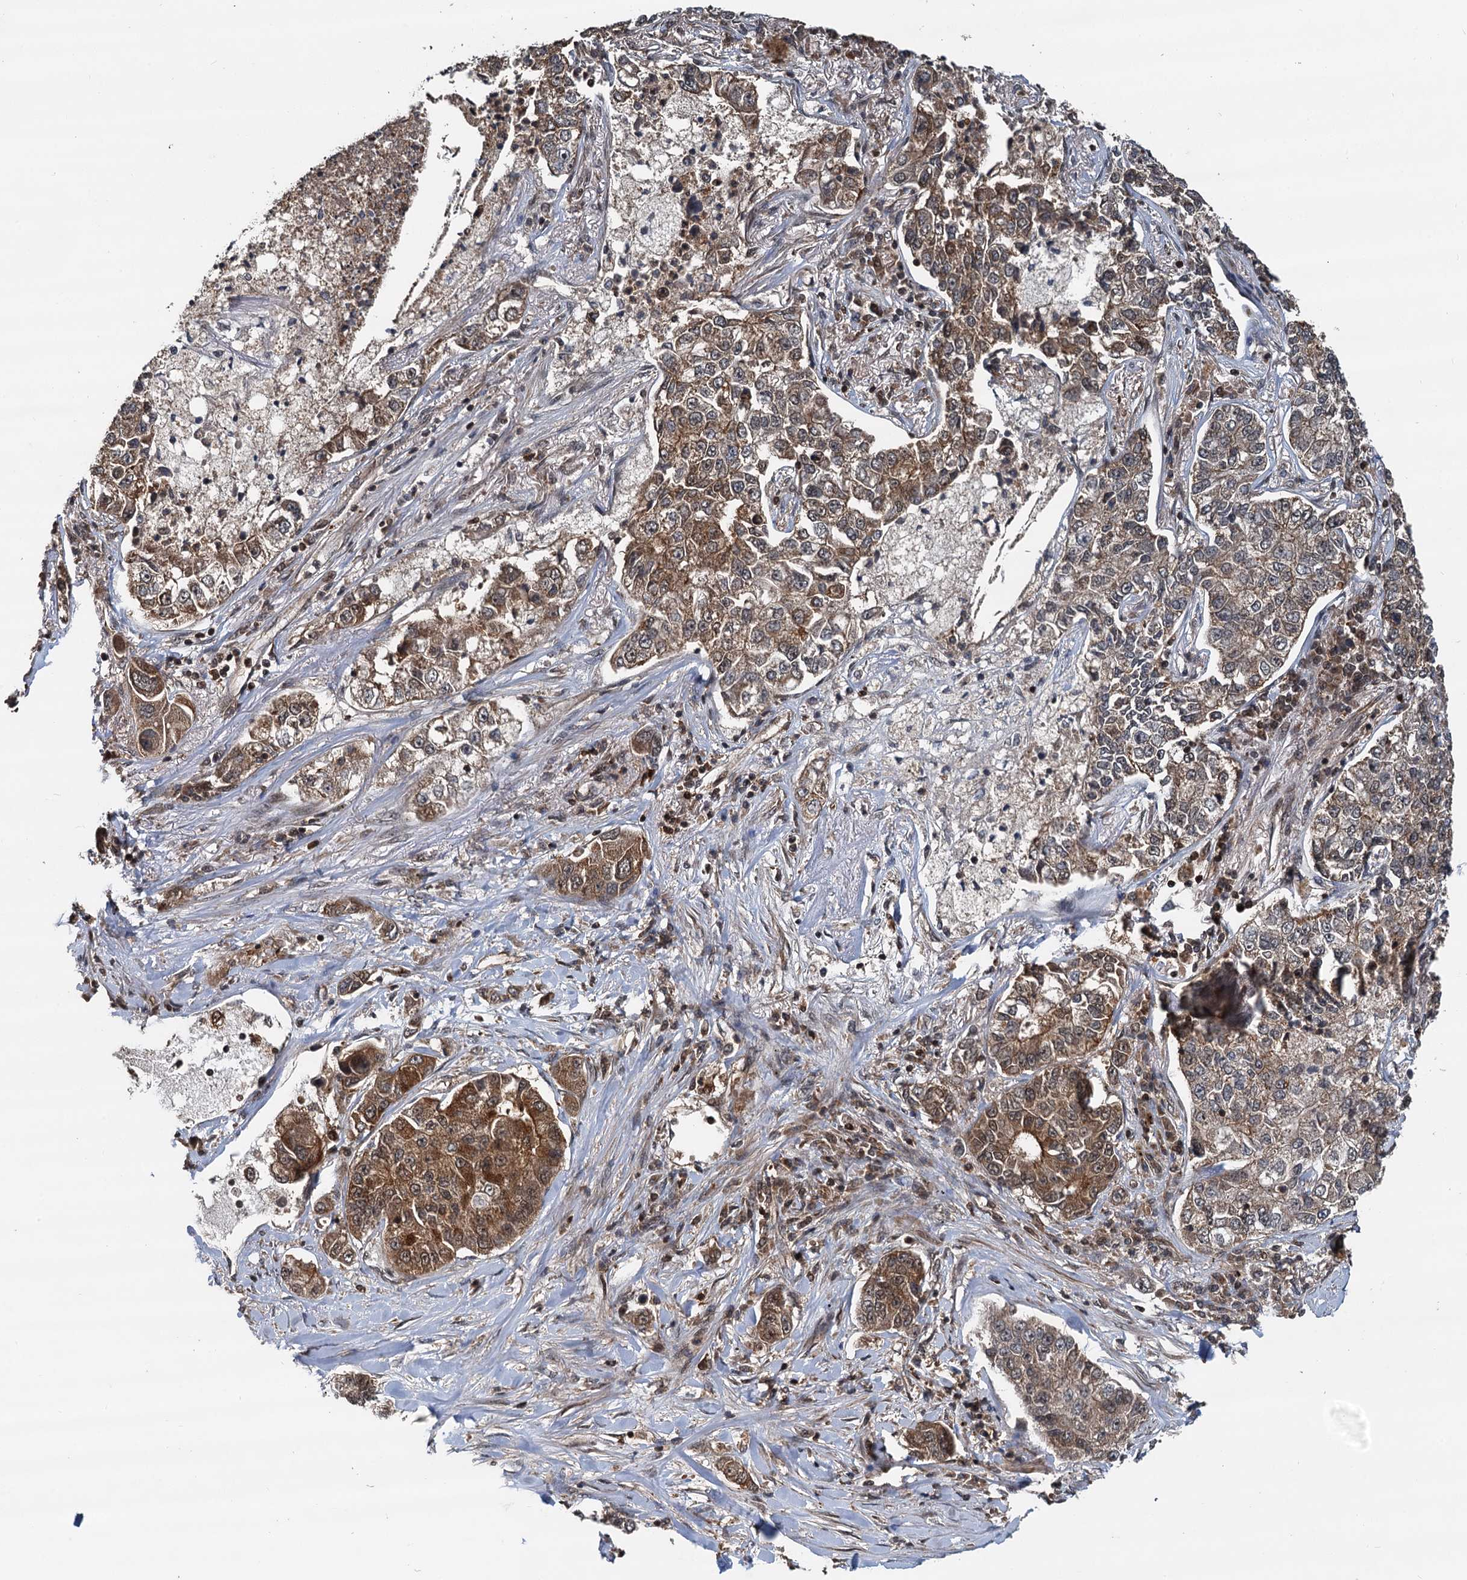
{"staining": {"intensity": "moderate", "quantity": ">75%", "location": "cytoplasmic/membranous"}, "tissue": "lung cancer", "cell_type": "Tumor cells", "image_type": "cancer", "snomed": [{"axis": "morphology", "description": "Adenocarcinoma, NOS"}, {"axis": "topography", "description": "Lung"}], "caption": "High-power microscopy captured an immunohistochemistry (IHC) photomicrograph of adenocarcinoma (lung), revealing moderate cytoplasmic/membranous positivity in approximately >75% of tumor cells. (Stains: DAB in brown, nuclei in blue, Microscopy: brightfield microscopy at high magnification).", "gene": "STUB1", "patient": {"sex": "male", "age": 49}}